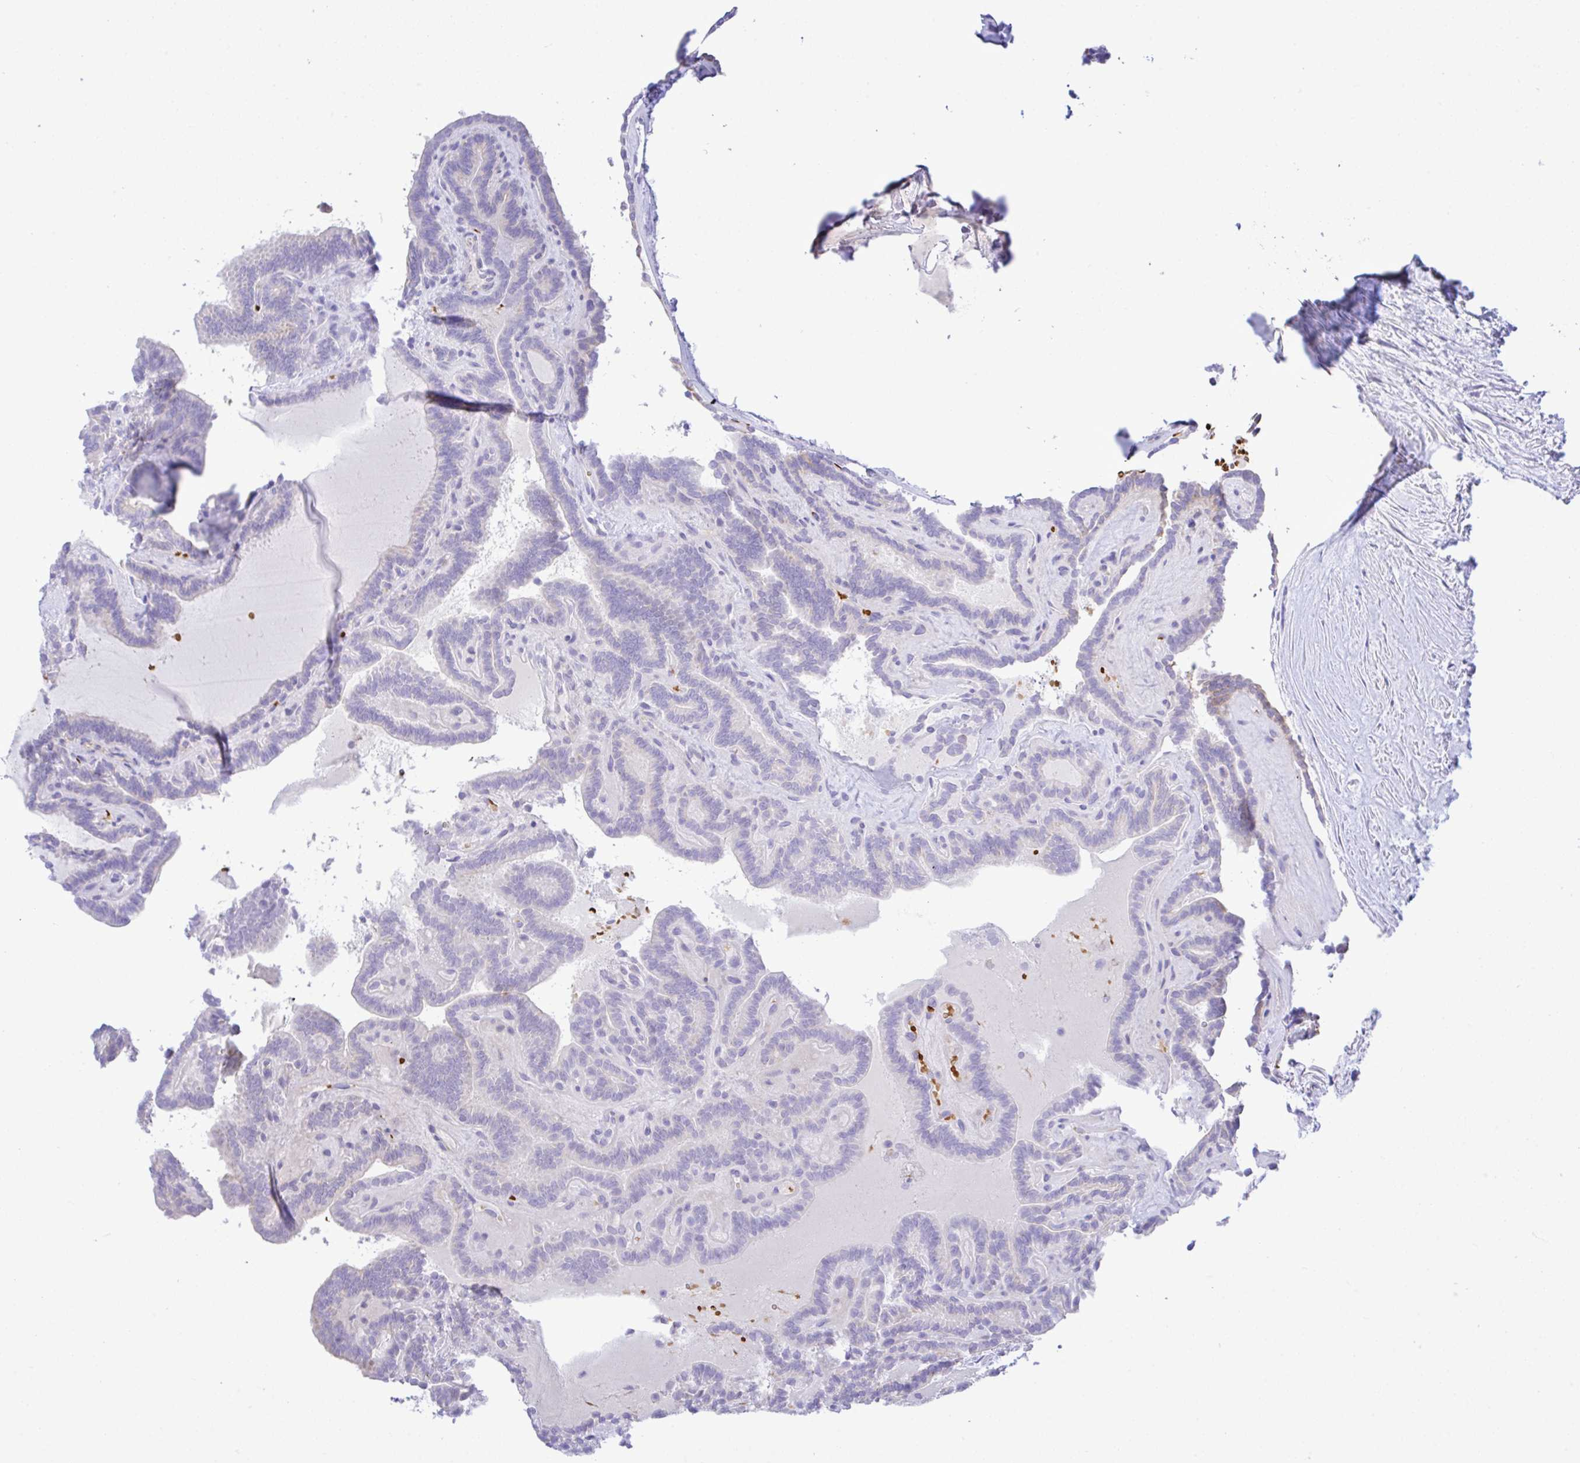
{"staining": {"intensity": "weak", "quantity": "<25%", "location": "cytoplasmic/membranous"}, "tissue": "thyroid cancer", "cell_type": "Tumor cells", "image_type": "cancer", "snomed": [{"axis": "morphology", "description": "Papillary adenocarcinoma, NOS"}, {"axis": "topography", "description": "Thyroid gland"}], "caption": "There is no significant staining in tumor cells of thyroid papillary adenocarcinoma.", "gene": "ZNF221", "patient": {"sex": "female", "age": 21}}